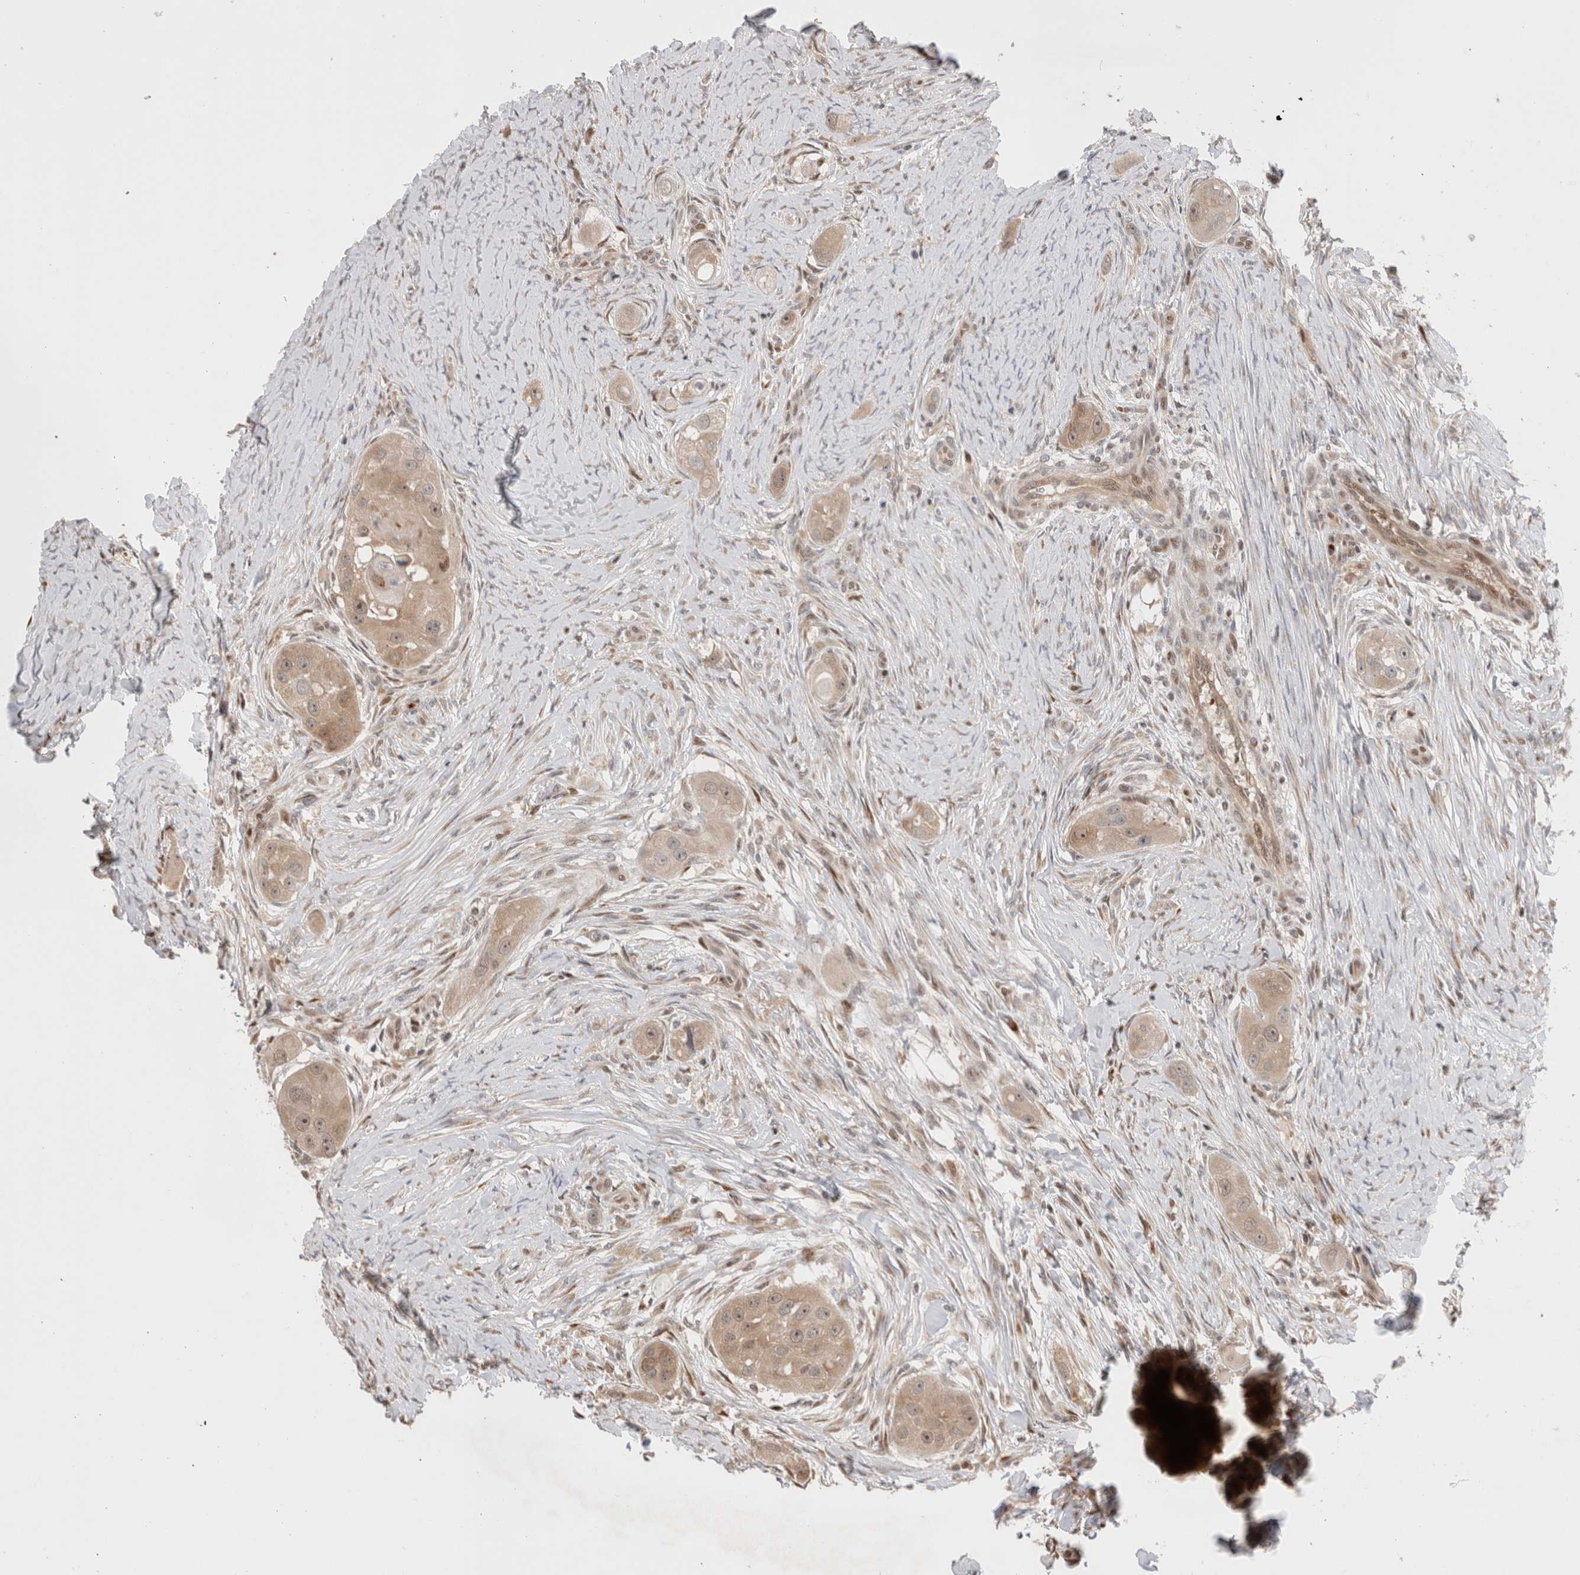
{"staining": {"intensity": "moderate", "quantity": ">75%", "location": "cytoplasmic/membranous,nuclear"}, "tissue": "head and neck cancer", "cell_type": "Tumor cells", "image_type": "cancer", "snomed": [{"axis": "morphology", "description": "Normal tissue, NOS"}, {"axis": "morphology", "description": "Squamous cell carcinoma, NOS"}, {"axis": "topography", "description": "Skeletal muscle"}, {"axis": "topography", "description": "Head-Neck"}], "caption": "Head and neck squamous cell carcinoma stained with a protein marker shows moderate staining in tumor cells.", "gene": "OTUD6B", "patient": {"sex": "male", "age": 51}}